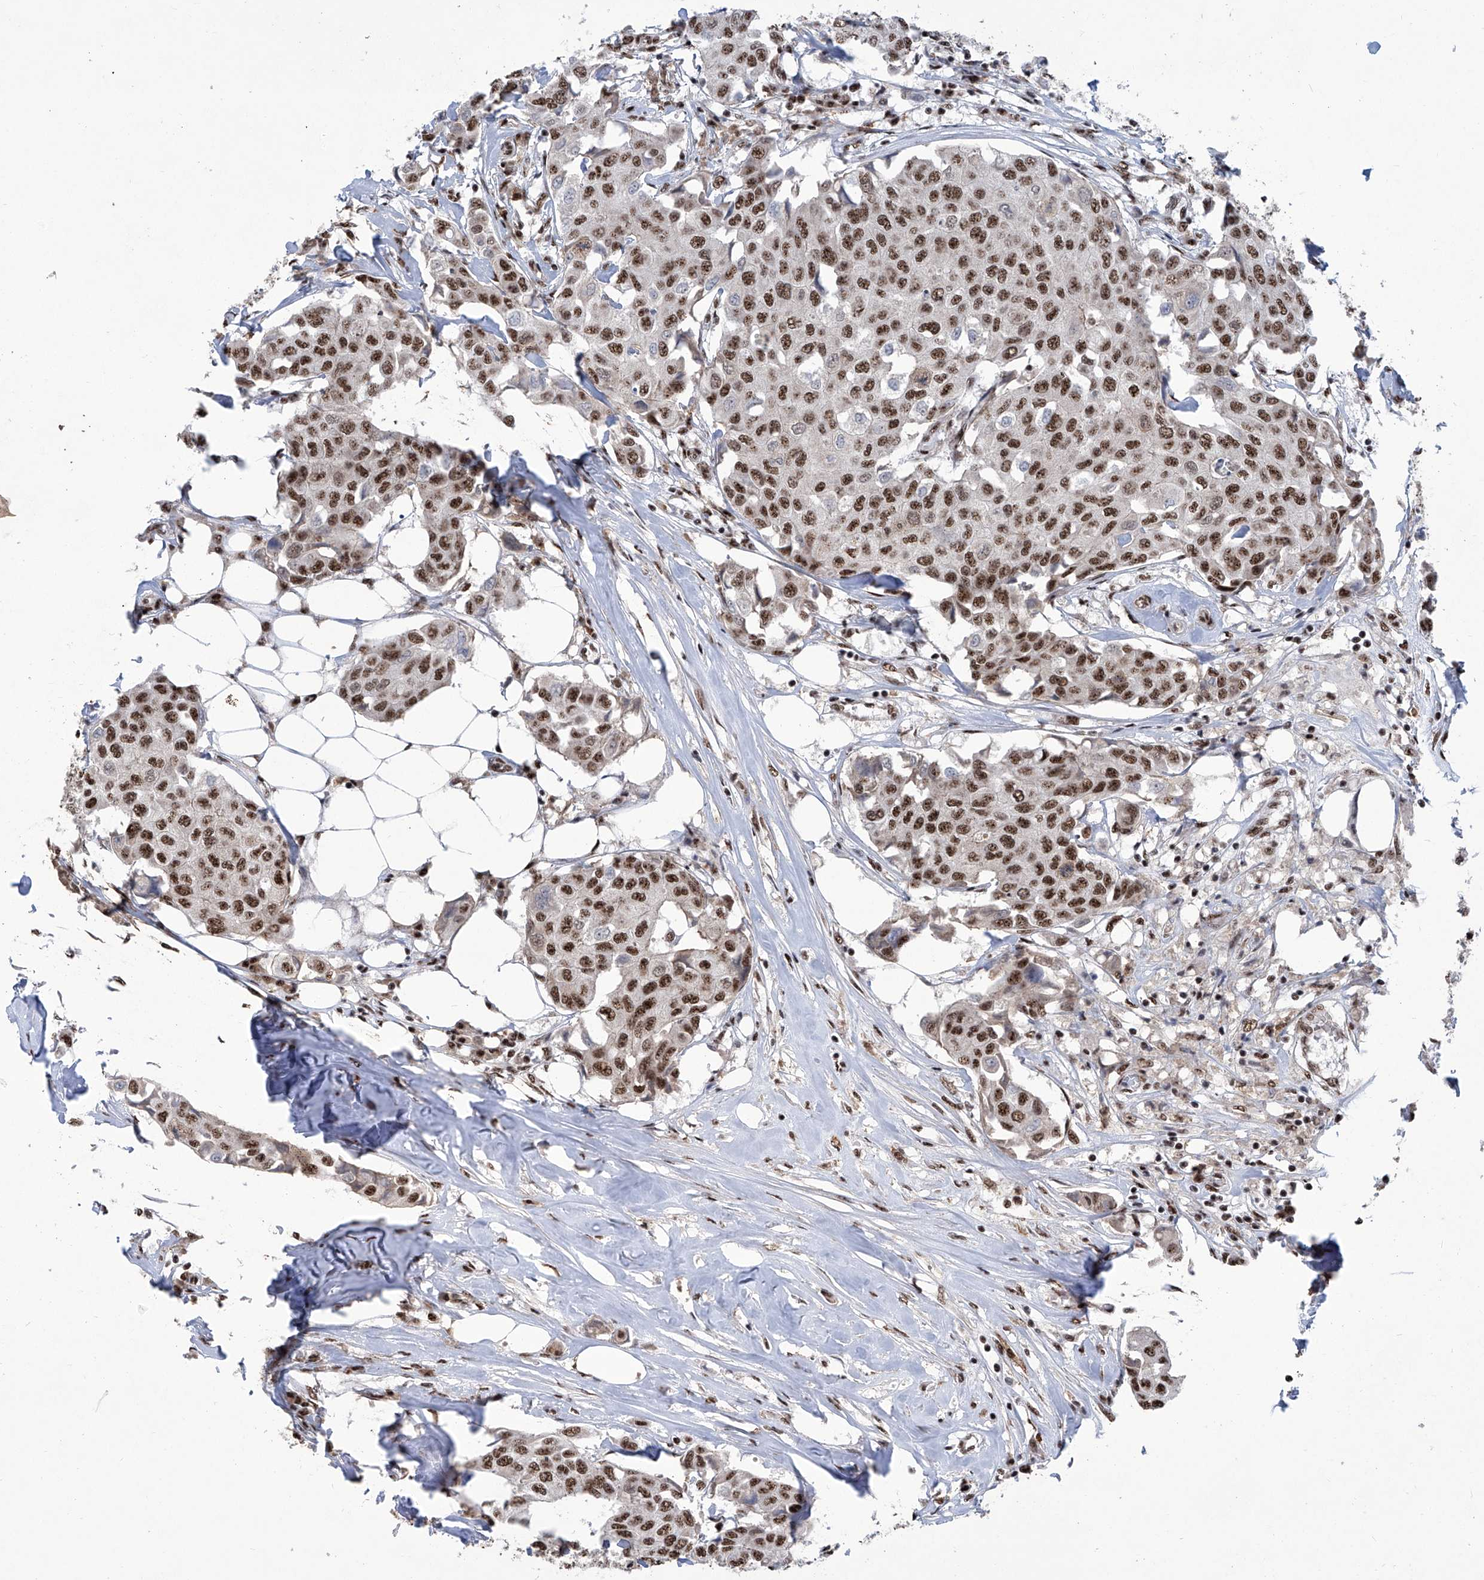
{"staining": {"intensity": "strong", "quantity": ">75%", "location": "nuclear"}, "tissue": "breast cancer", "cell_type": "Tumor cells", "image_type": "cancer", "snomed": [{"axis": "morphology", "description": "Duct carcinoma"}, {"axis": "topography", "description": "Breast"}], "caption": "This image exhibits immunohistochemistry (IHC) staining of breast invasive ductal carcinoma, with high strong nuclear positivity in approximately >75% of tumor cells.", "gene": "FBXL4", "patient": {"sex": "female", "age": 80}}